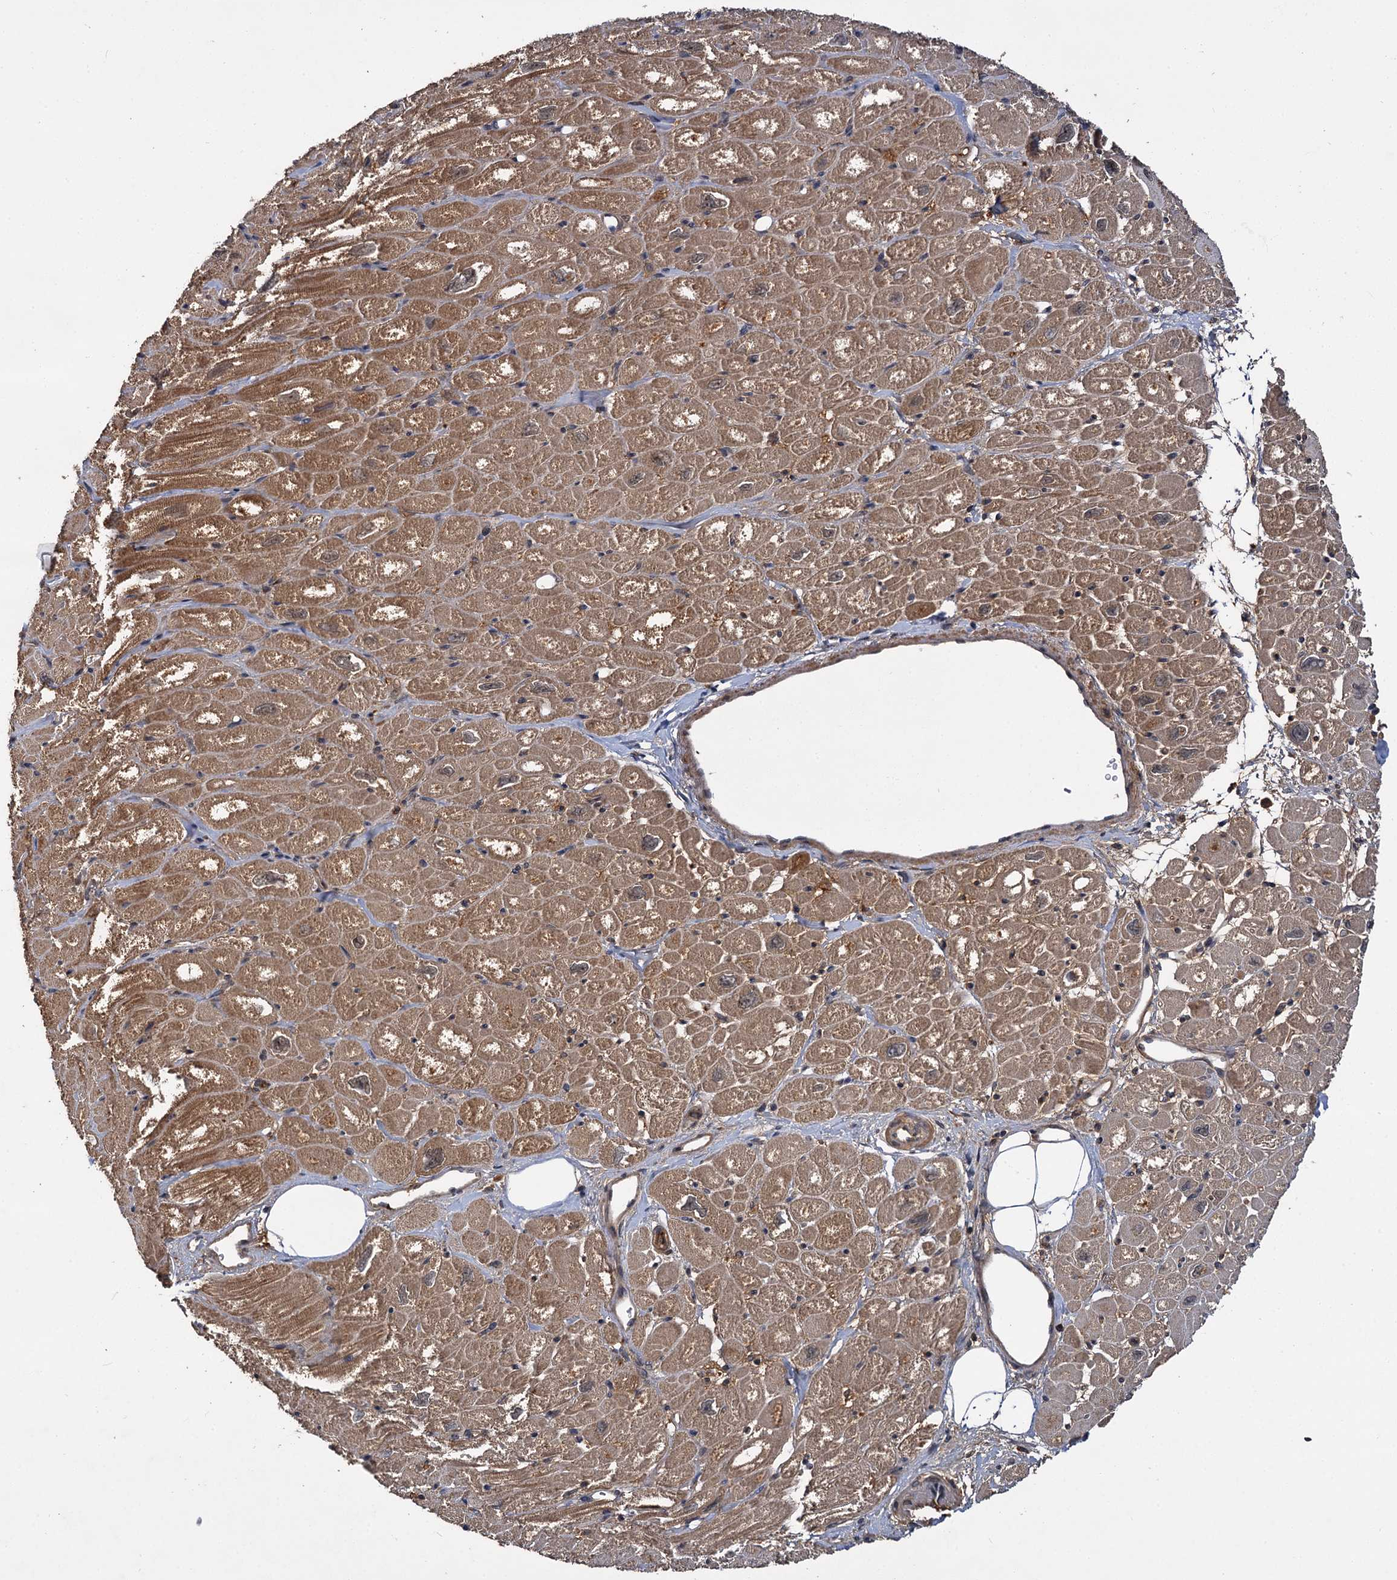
{"staining": {"intensity": "moderate", "quantity": ">75%", "location": "cytoplasmic/membranous"}, "tissue": "heart muscle", "cell_type": "Cardiomyocytes", "image_type": "normal", "snomed": [{"axis": "morphology", "description": "Normal tissue, NOS"}, {"axis": "topography", "description": "Heart"}], "caption": "Immunohistochemical staining of normal human heart muscle demonstrates moderate cytoplasmic/membranous protein positivity in about >75% of cardiomyocytes.", "gene": "MBD6", "patient": {"sex": "male", "age": 50}}